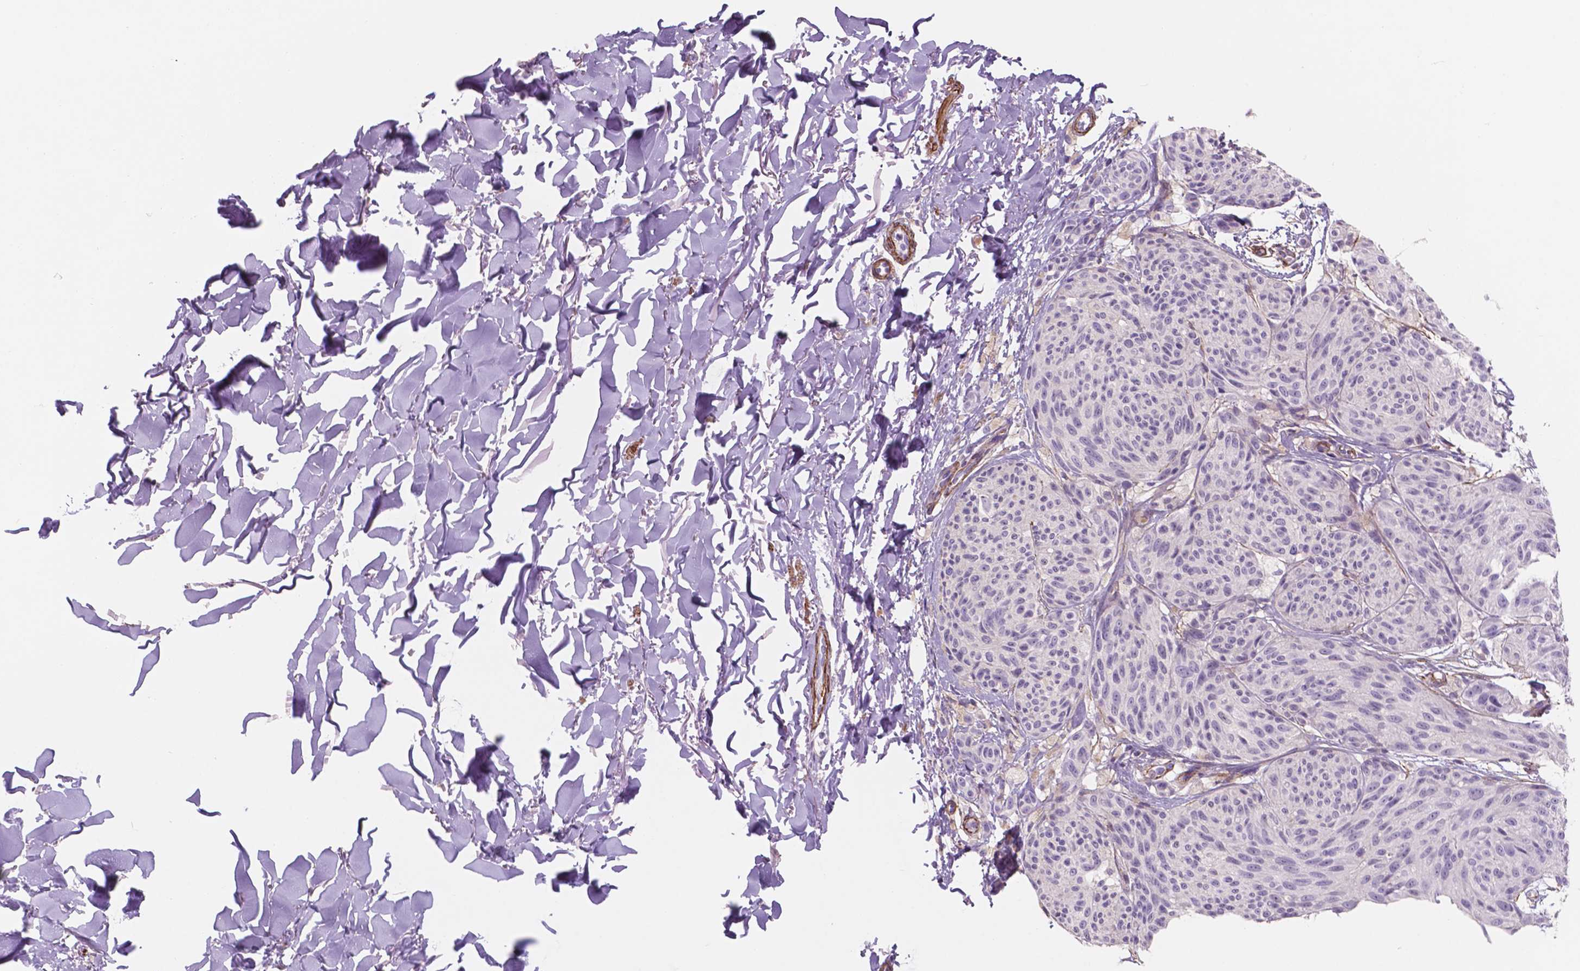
{"staining": {"intensity": "negative", "quantity": "none", "location": "none"}, "tissue": "melanoma", "cell_type": "Tumor cells", "image_type": "cancer", "snomed": [{"axis": "morphology", "description": "Malignant melanoma, NOS"}, {"axis": "topography", "description": "Skin"}], "caption": "A photomicrograph of malignant melanoma stained for a protein reveals no brown staining in tumor cells. (Brightfield microscopy of DAB (3,3'-diaminobenzidine) immunohistochemistry at high magnification).", "gene": "TOR2A", "patient": {"sex": "female", "age": 87}}